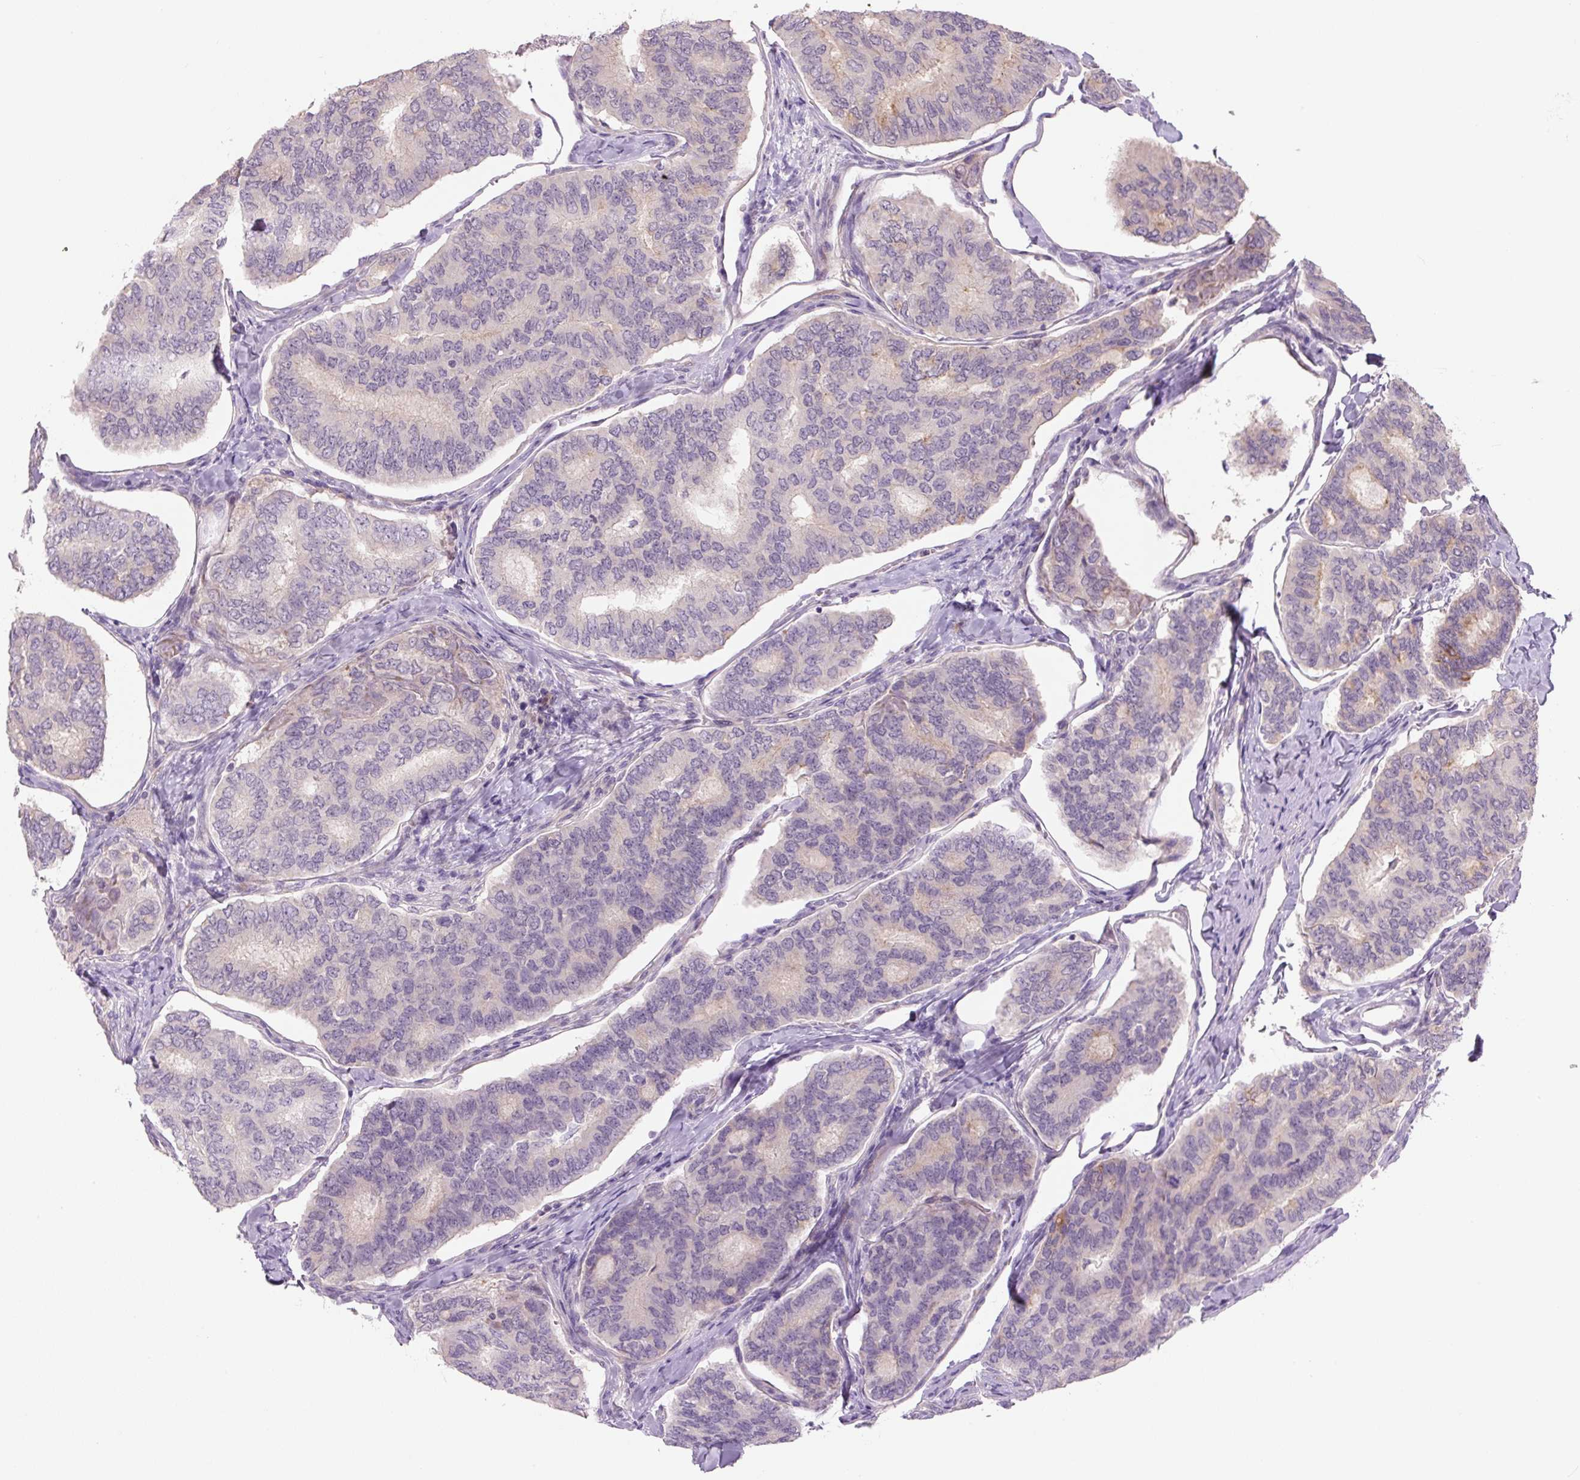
{"staining": {"intensity": "weak", "quantity": "<25%", "location": "cytoplasmic/membranous"}, "tissue": "thyroid cancer", "cell_type": "Tumor cells", "image_type": "cancer", "snomed": [{"axis": "morphology", "description": "Papillary adenocarcinoma, NOS"}, {"axis": "topography", "description": "Thyroid gland"}], "caption": "Human thyroid cancer (papillary adenocarcinoma) stained for a protein using immunohistochemistry displays no expression in tumor cells.", "gene": "TMEM100", "patient": {"sex": "female", "age": 35}}